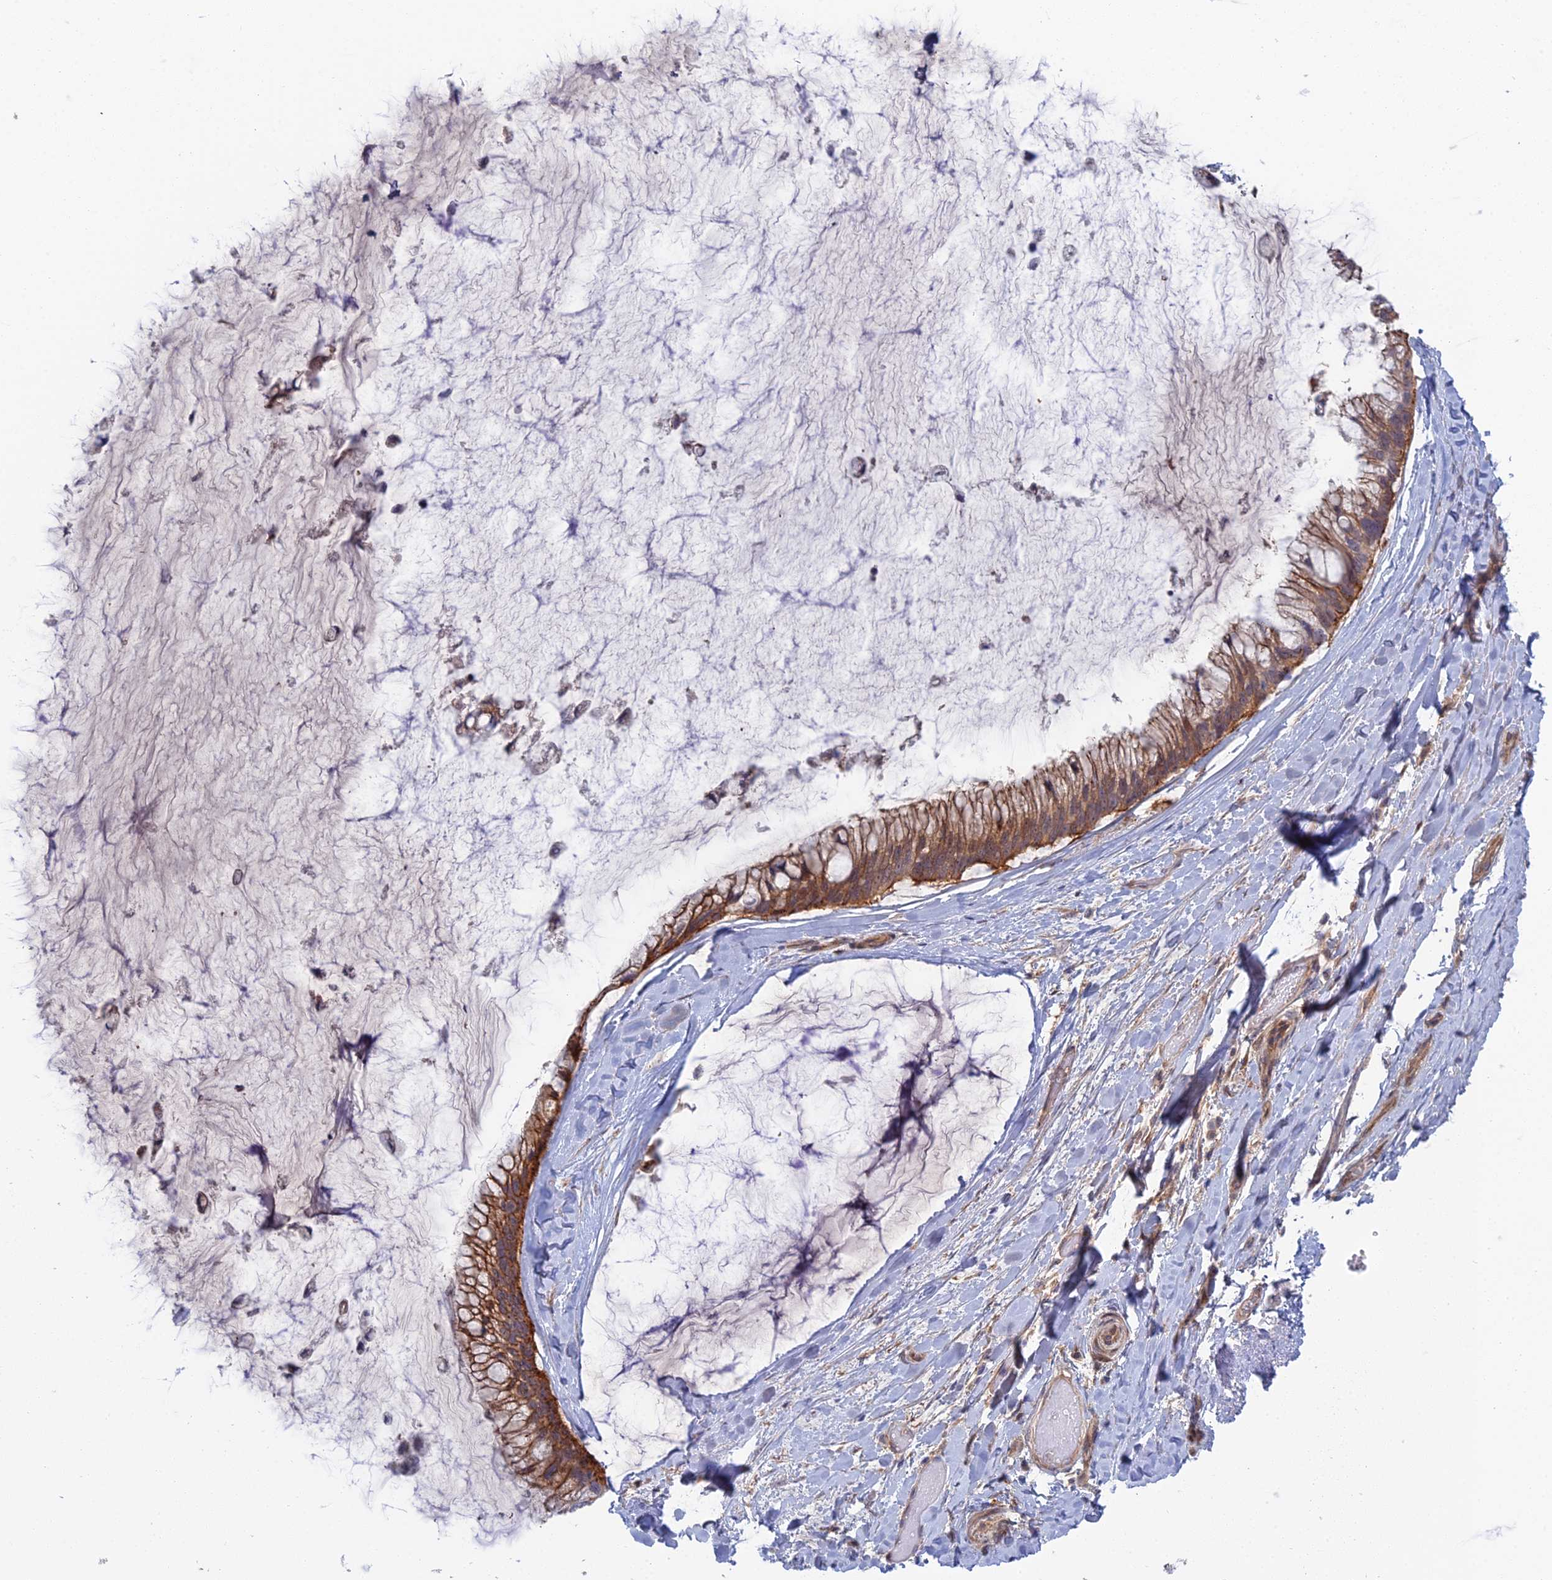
{"staining": {"intensity": "moderate", "quantity": ">75%", "location": "cytoplasmic/membranous"}, "tissue": "ovarian cancer", "cell_type": "Tumor cells", "image_type": "cancer", "snomed": [{"axis": "morphology", "description": "Cystadenocarcinoma, mucinous, NOS"}, {"axis": "topography", "description": "Ovary"}], "caption": "Mucinous cystadenocarcinoma (ovarian) tissue demonstrates moderate cytoplasmic/membranous expression in about >75% of tumor cells", "gene": "ABHD1", "patient": {"sex": "female", "age": 39}}